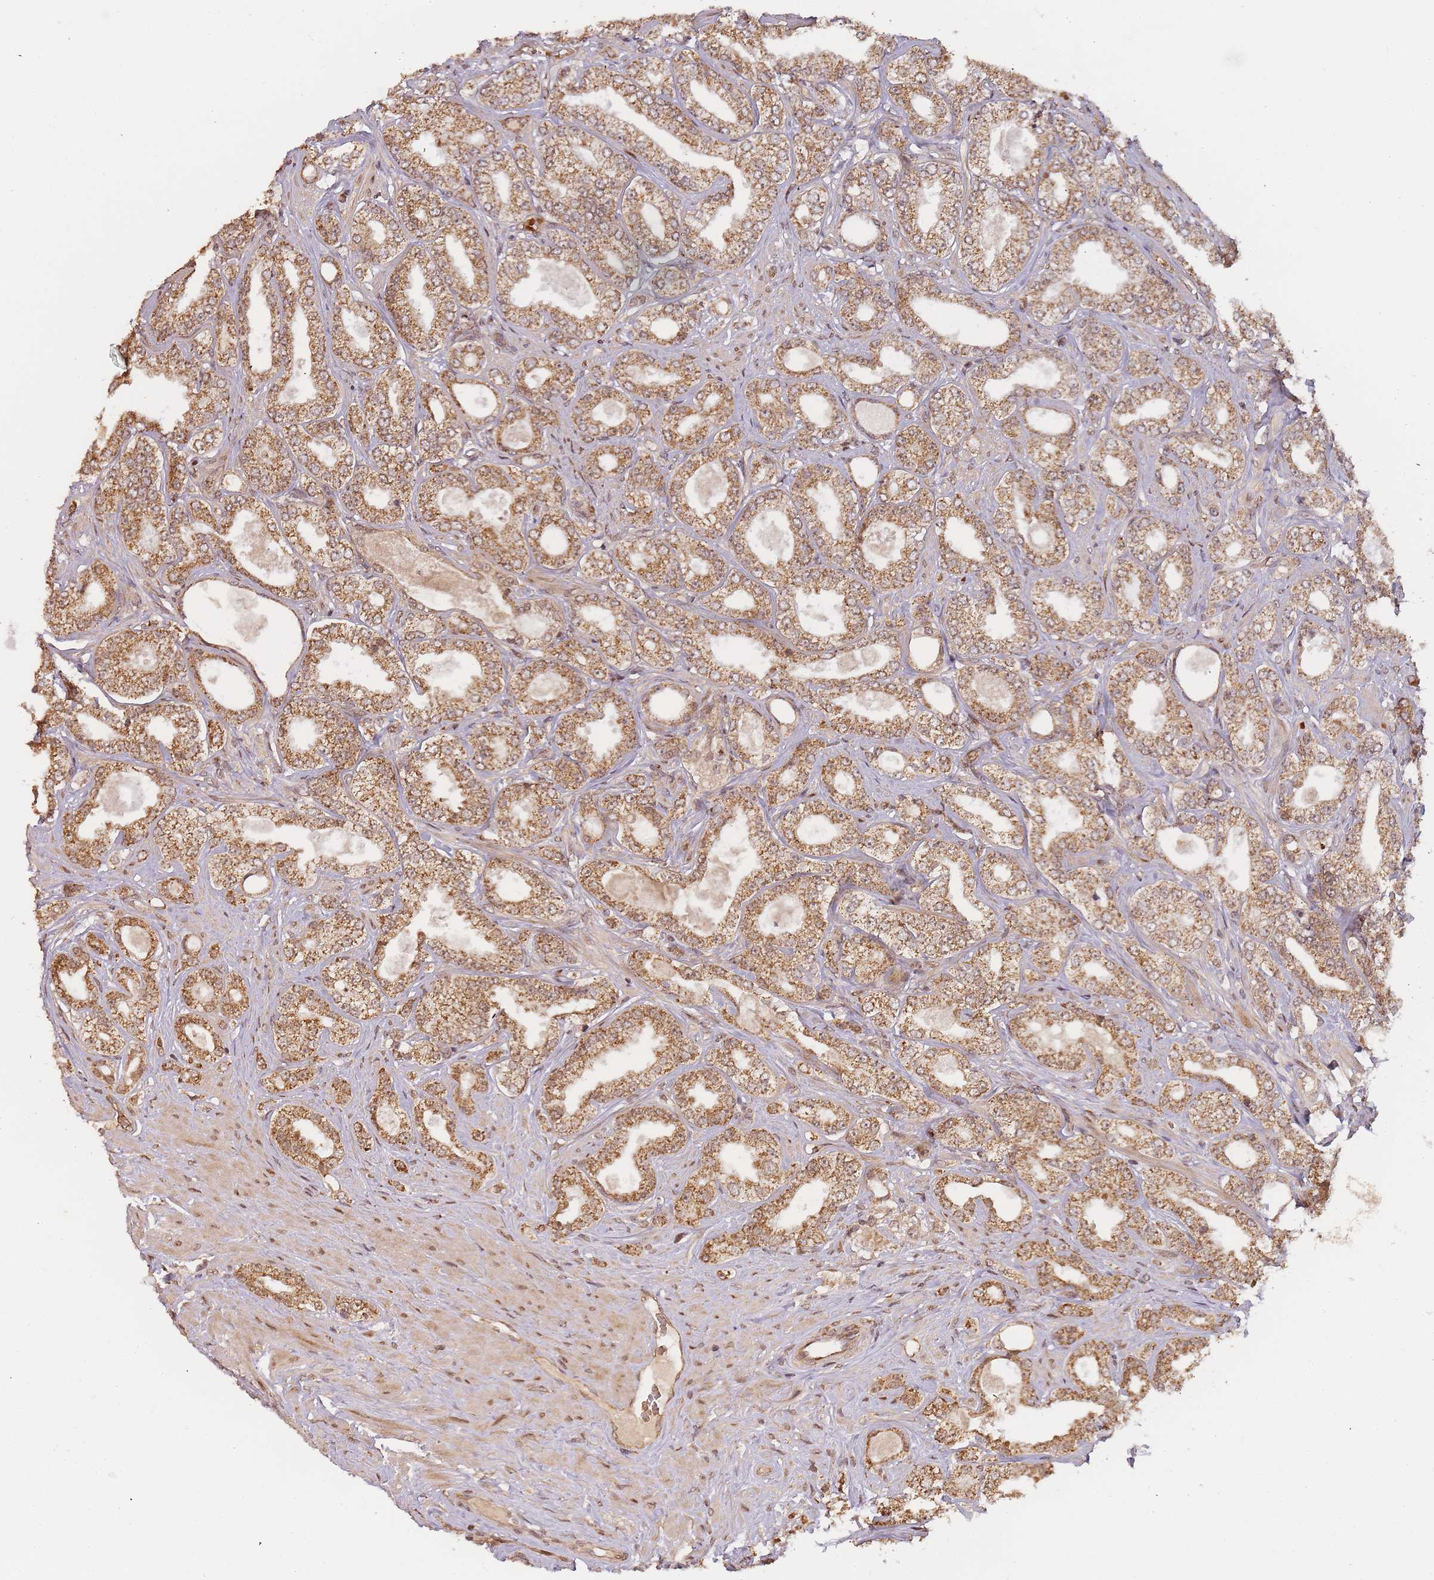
{"staining": {"intensity": "moderate", "quantity": ">75%", "location": "cytoplasmic/membranous,nuclear"}, "tissue": "prostate cancer", "cell_type": "Tumor cells", "image_type": "cancer", "snomed": [{"axis": "morphology", "description": "Adenocarcinoma, Low grade"}, {"axis": "topography", "description": "Prostate"}], "caption": "Immunohistochemistry photomicrograph of neoplastic tissue: prostate cancer stained using immunohistochemistry (IHC) reveals medium levels of moderate protein expression localized specifically in the cytoplasmic/membranous and nuclear of tumor cells, appearing as a cytoplasmic/membranous and nuclear brown color.", "gene": "ZNF497", "patient": {"sex": "male", "age": 63}}